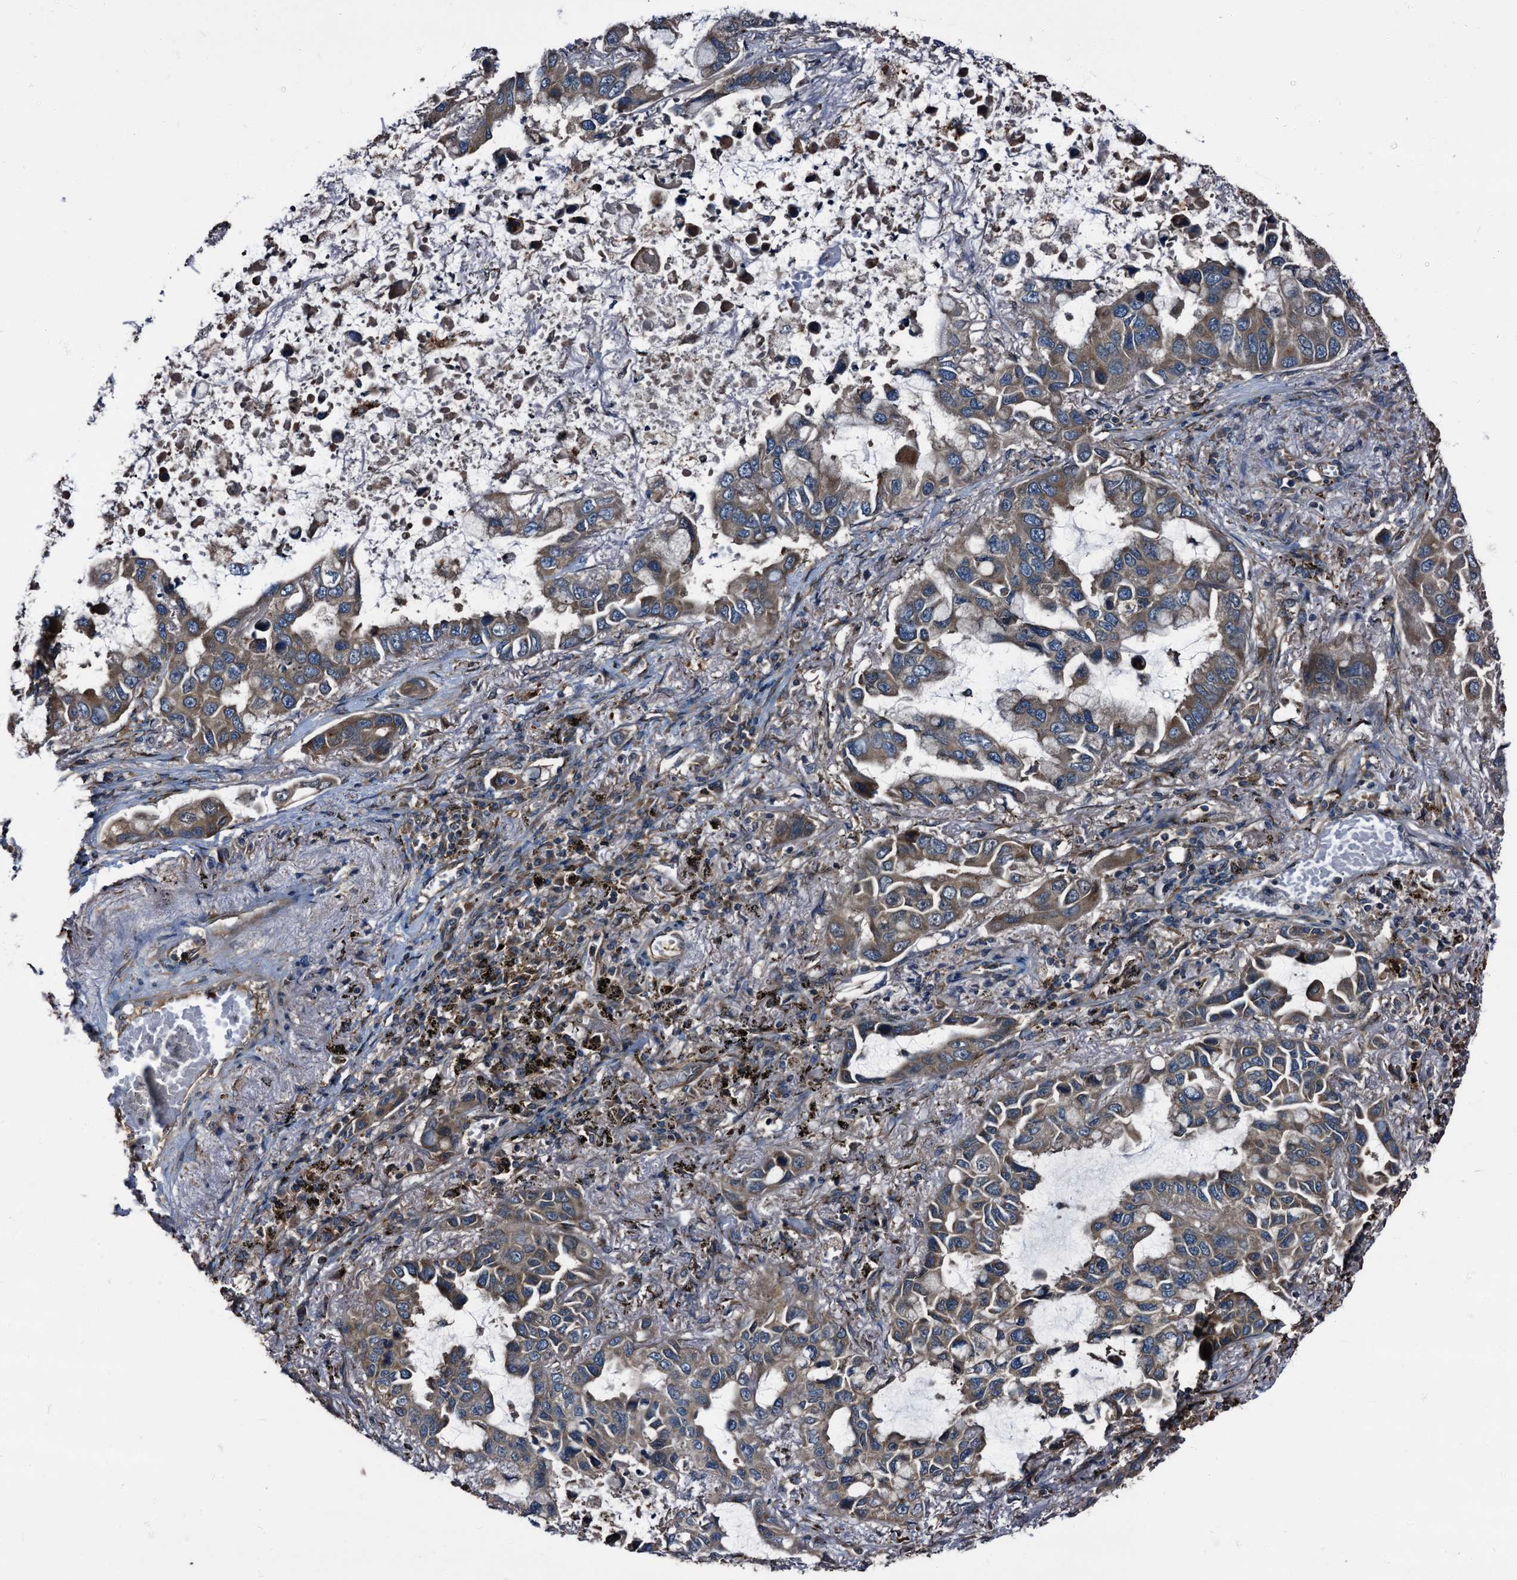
{"staining": {"intensity": "moderate", "quantity": "25%-75%", "location": "cytoplasmic/membranous"}, "tissue": "lung cancer", "cell_type": "Tumor cells", "image_type": "cancer", "snomed": [{"axis": "morphology", "description": "Adenocarcinoma, NOS"}, {"axis": "topography", "description": "Lung"}], "caption": "Lung cancer (adenocarcinoma) stained for a protein exhibits moderate cytoplasmic/membranous positivity in tumor cells.", "gene": "PEX5", "patient": {"sex": "male", "age": 64}}